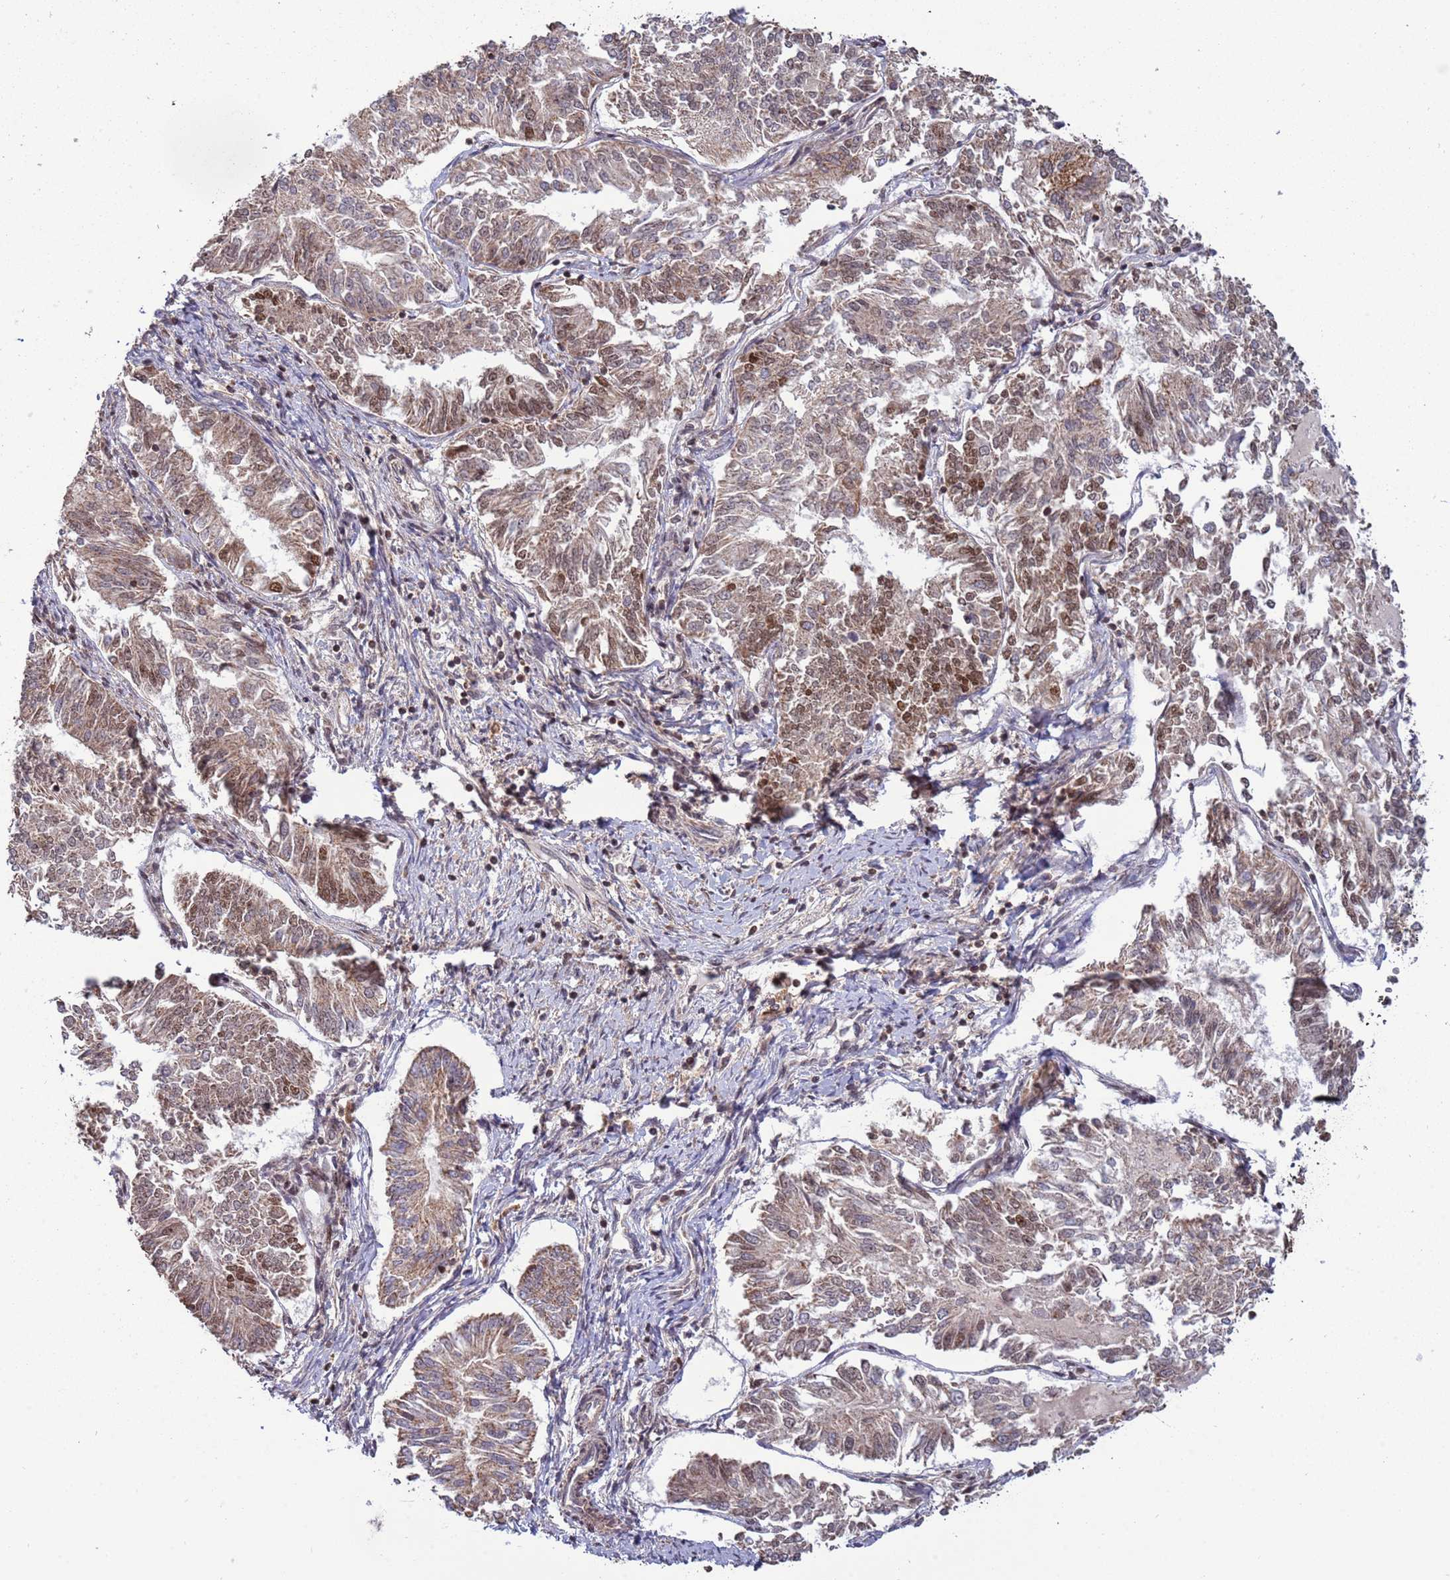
{"staining": {"intensity": "moderate", "quantity": "25%-75%", "location": "cytoplasmic/membranous,nuclear"}, "tissue": "endometrial cancer", "cell_type": "Tumor cells", "image_type": "cancer", "snomed": [{"axis": "morphology", "description": "Adenocarcinoma, NOS"}, {"axis": "topography", "description": "Endometrium"}], "caption": "A photomicrograph of adenocarcinoma (endometrial) stained for a protein reveals moderate cytoplasmic/membranous and nuclear brown staining in tumor cells.", "gene": "RCOR2", "patient": {"sex": "female", "age": 58}}